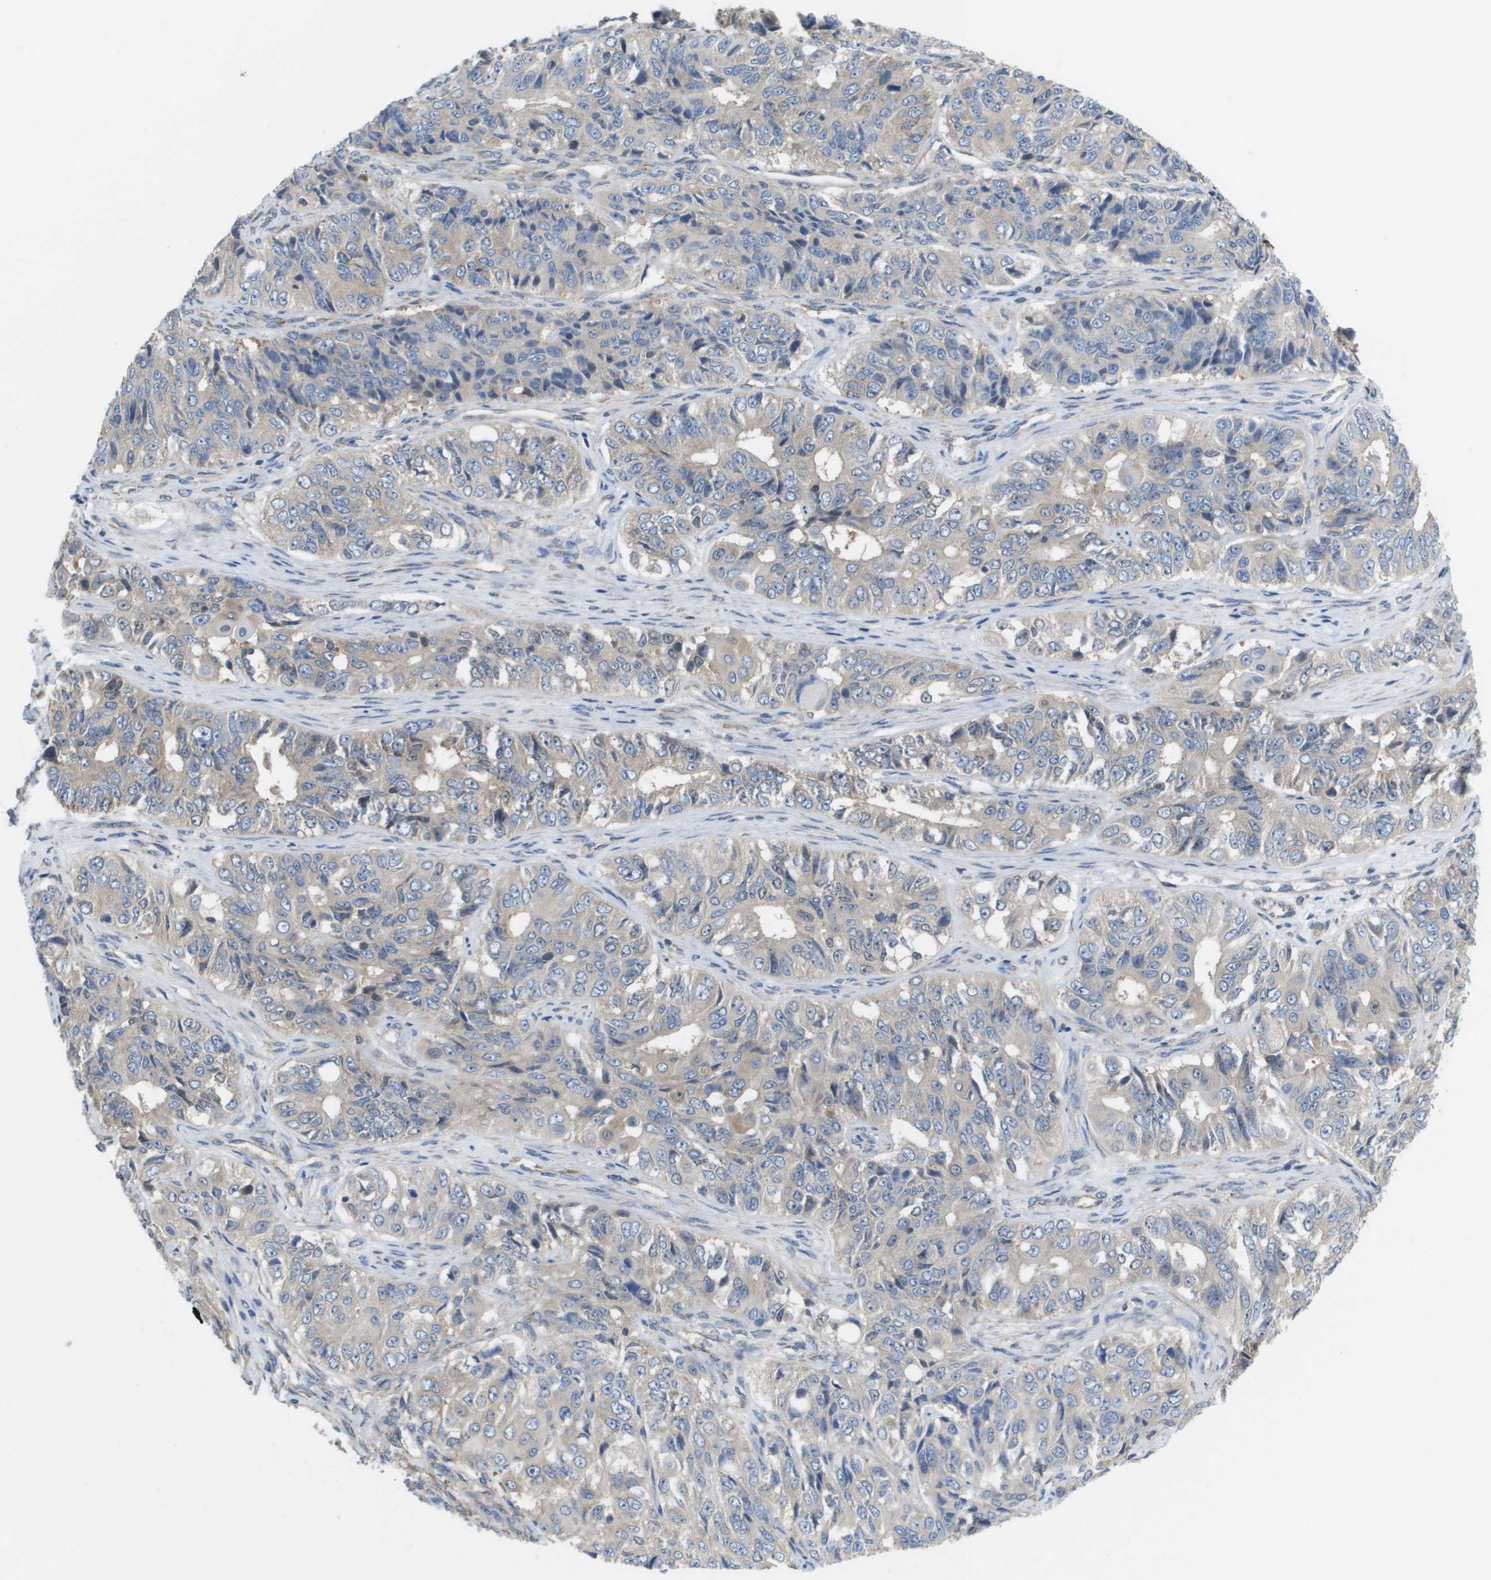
{"staining": {"intensity": "weak", "quantity": "<25%", "location": "cytoplasmic/membranous"}, "tissue": "ovarian cancer", "cell_type": "Tumor cells", "image_type": "cancer", "snomed": [{"axis": "morphology", "description": "Carcinoma, endometroid"}, {"axis": "topography", "description": "Ovary"}], "caption": "The histopathology image shows no significant positivity in tumor cells of ovarian cancer (endometroid carcinoma).", "gene": "EIF4G2", "patient": {"sex": "female", "age": 51}}